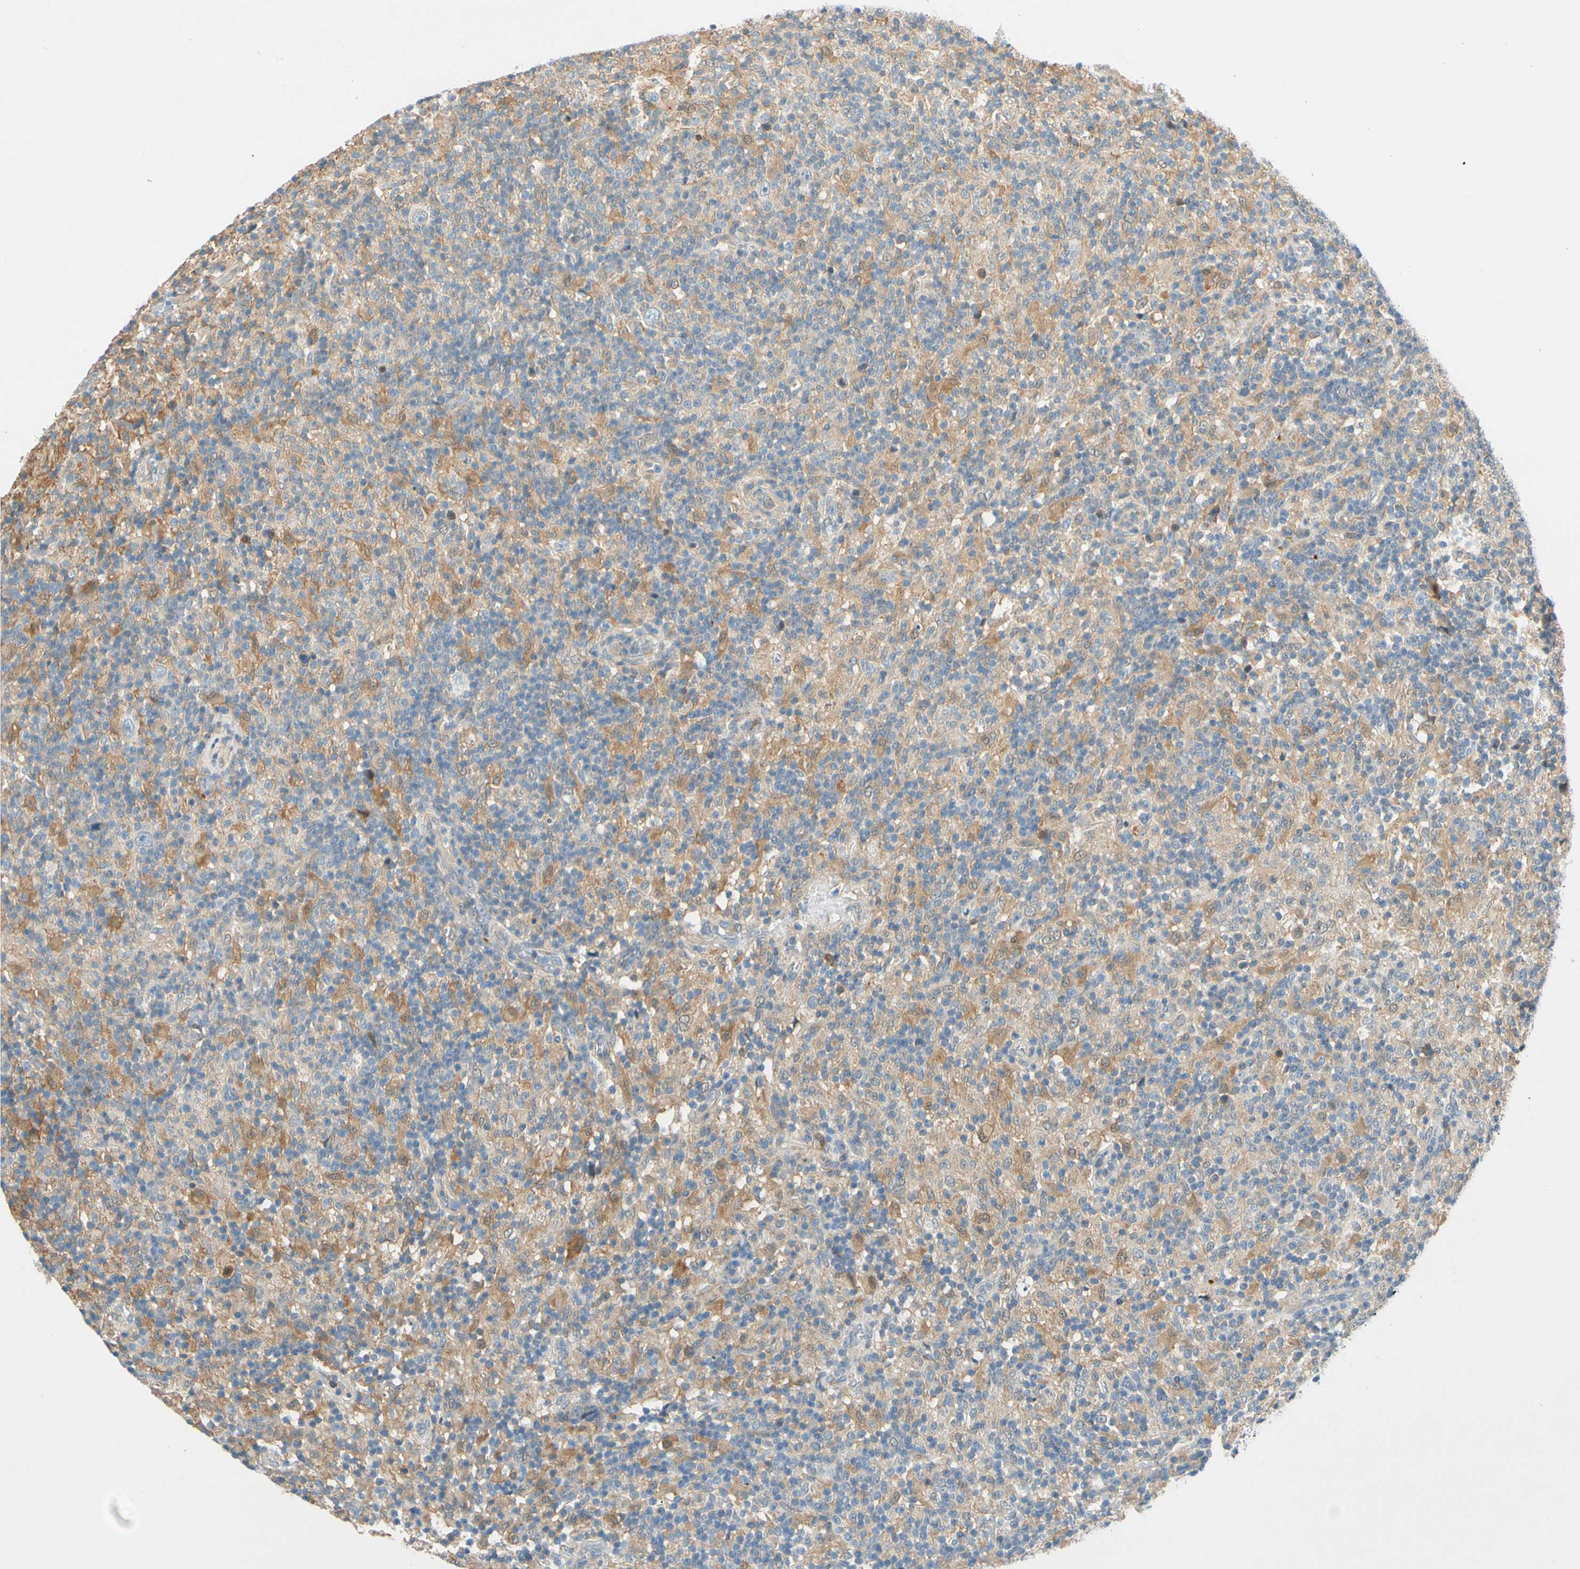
{"staining": {"intensity": "weak", "quantity": ">75%", "location": "cytoplasmic/membranous"}, "tissue": "lymphoma", "cell_type": "Tumor cells", "image_type": "cancer", "snomed": [{"axis": "morphology", "description": "Hodgkin's disease, NOS"}, {"axis": "topography", "description": "Lymph node"}], "caption": "Protein staining by immunohistochemistry displays weak cytoplasmic/membranous expression in approximately >75% of tumor cells in lymphoma.", "gene": "WIPI1", "patient": {"sex": "male", "age": 70}}